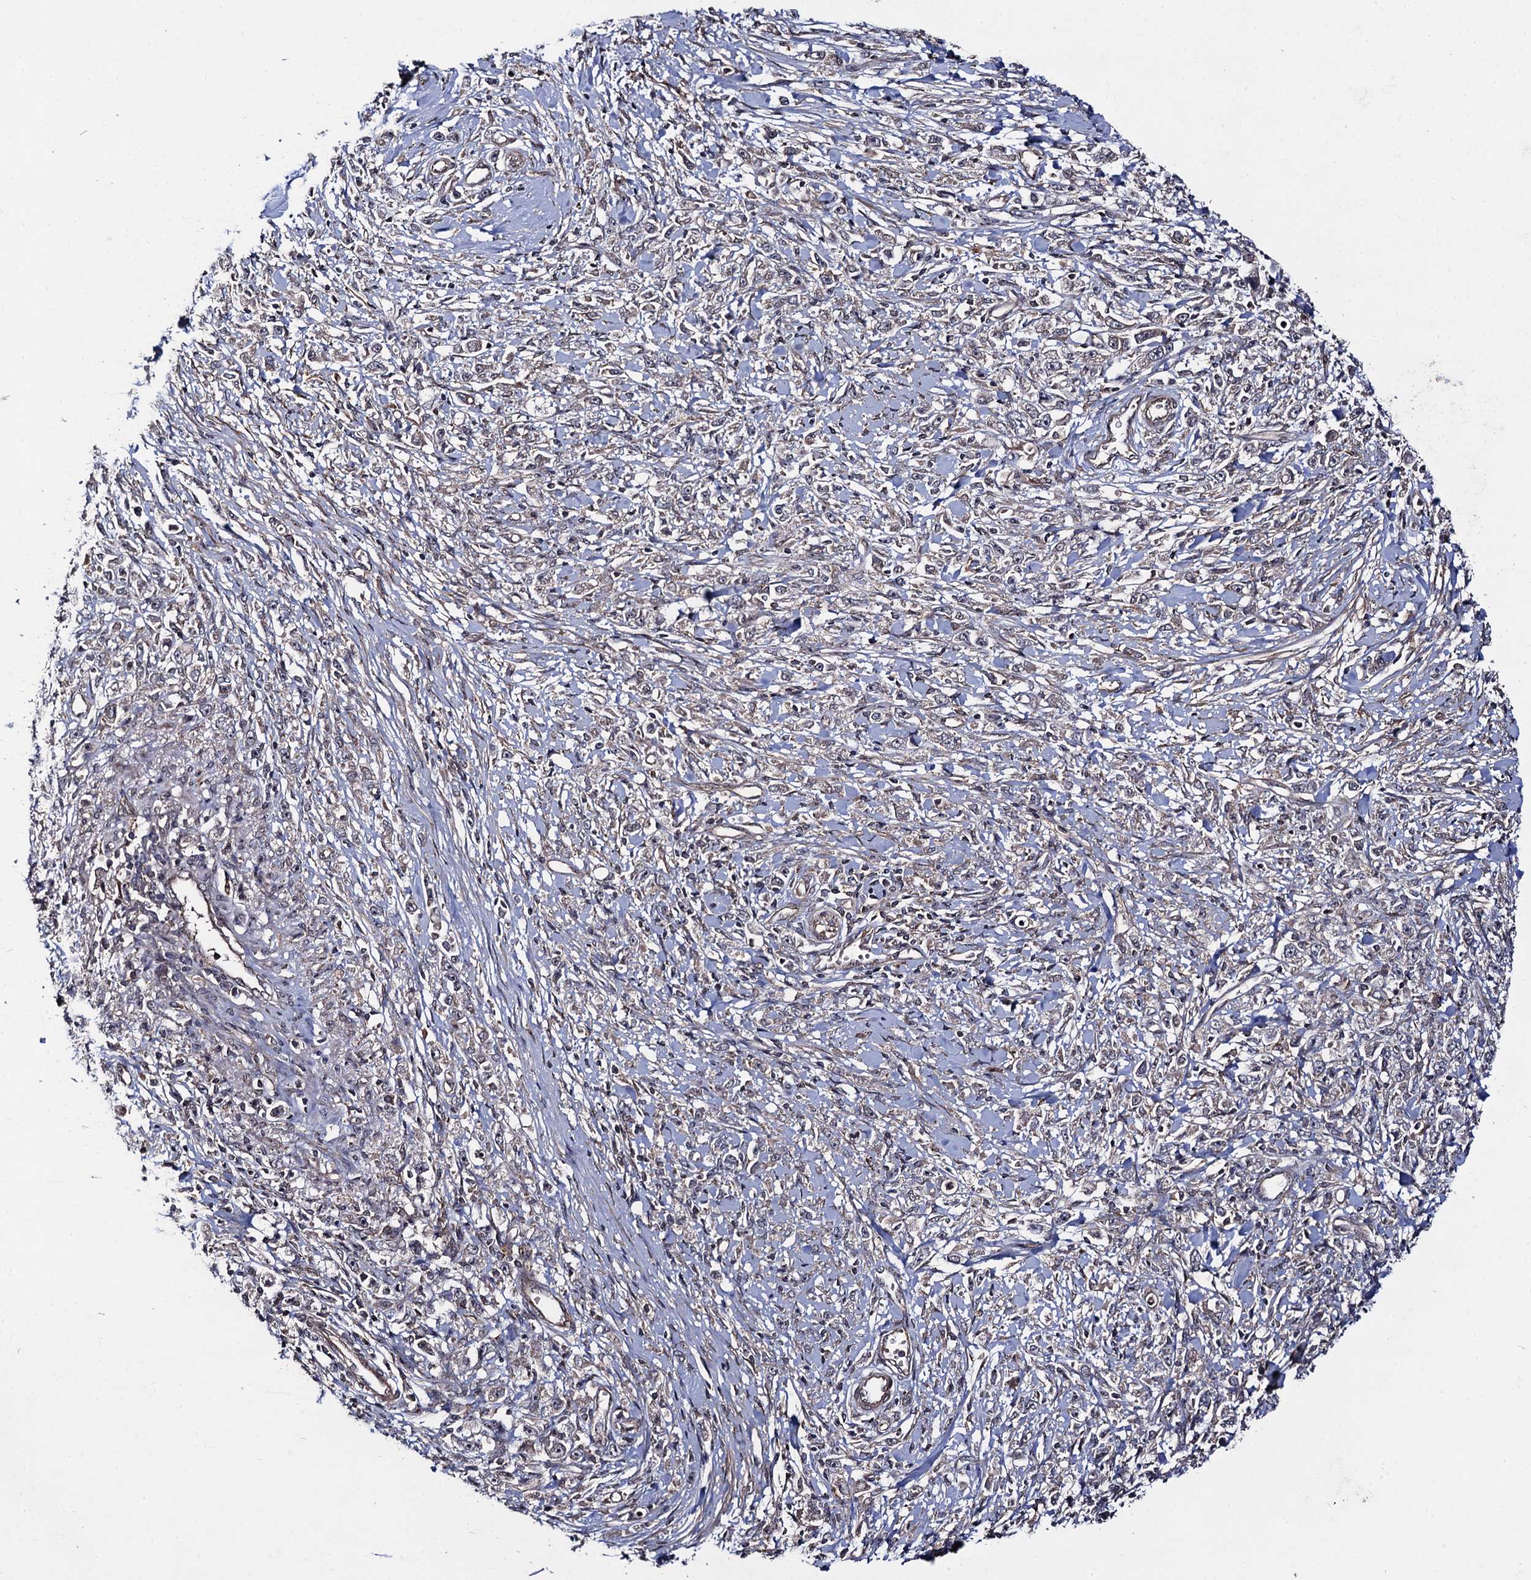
{"staining": {"intensity": "weak", "quantity": "<25%", "location": "cytoplasmic/membranous"}, "tissue": "stomach cancer", "cell_type": "Tumor cells", "image_type": "cancer", "snomed": [{"axis": "morphology", "description": "Adenocarcinoma, NOS"}, {"axis": "topography", "description": "Stomach"}], "caption": "IHC micrograph of neoplastic tissue: human stomach adenocarcinoma stained with DAB demonstrates no significant protein positivity in tumor cells. Brightfield microscopy of immunohistochemistry stained with DAB (3,3'-diaminobenzidine) (brown) and hematoxylin (blue), captured at high magnification.", "gene": "KXD1", "patient": {"sex": "female", "age": 59}}